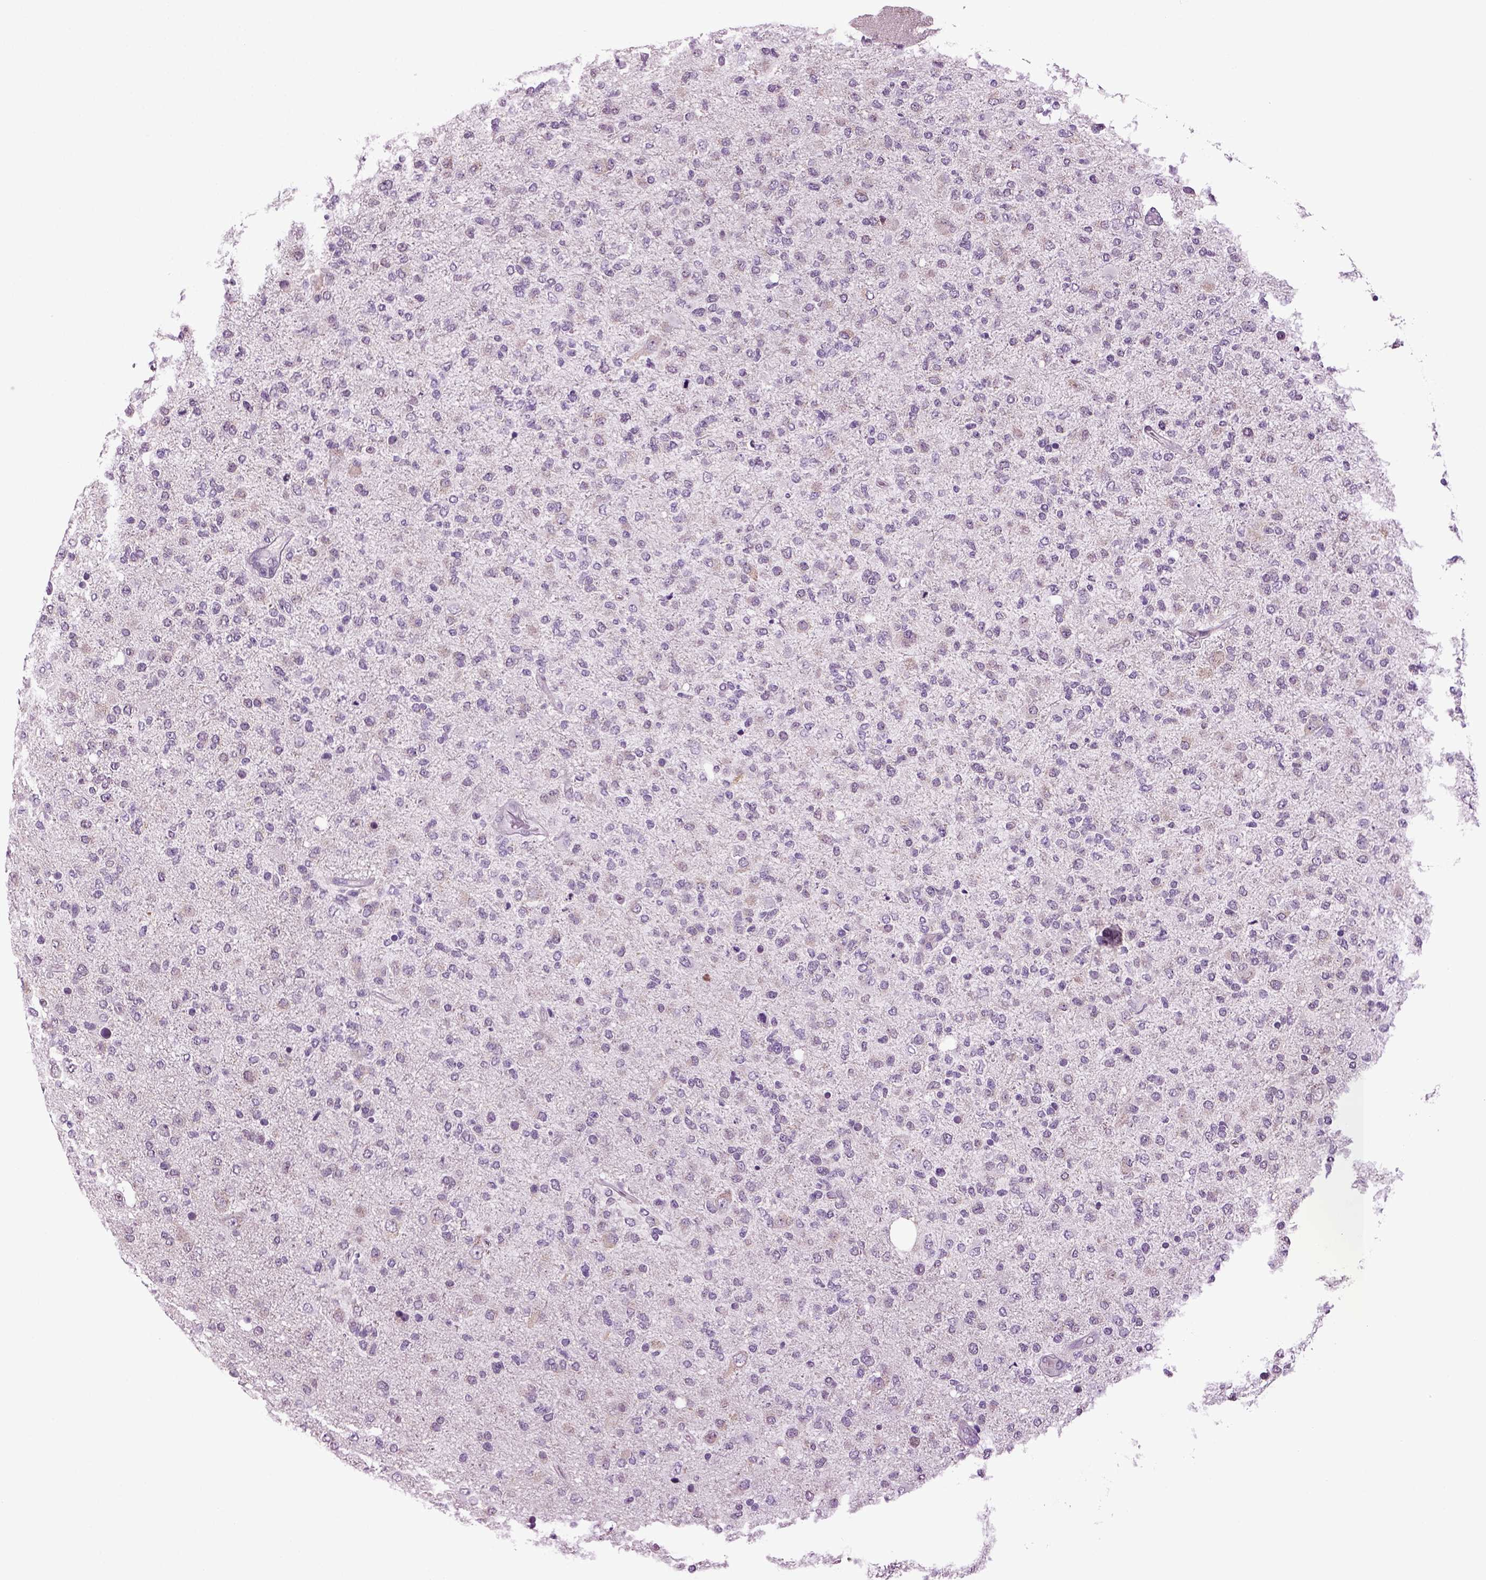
{"staining": {"intensity": "negative", "quantity": "none", "location": "none"}, "tissue": "glioma", "cell_type": "Tumor cells", "image_type": "cancer", "snomed": [{"axis": "morphology", "description": "Glioma, malignant, High grade"}, {"axis": "topography", "description": "Cerebral cortex"}], "caption": "This micrograph is of glioma stained with immunohistochemistry to label a protein in brown with the nuclei are counter-stained blue. There is no expression in tumor cells. The staining was performed using DAB to visualize the protein expression in brown, while the nuclei were stained in blue with hematoxylin (Magnification: 20x).", "gene": "PLCH2", "patient": {"sex": "male", "age": 70}}